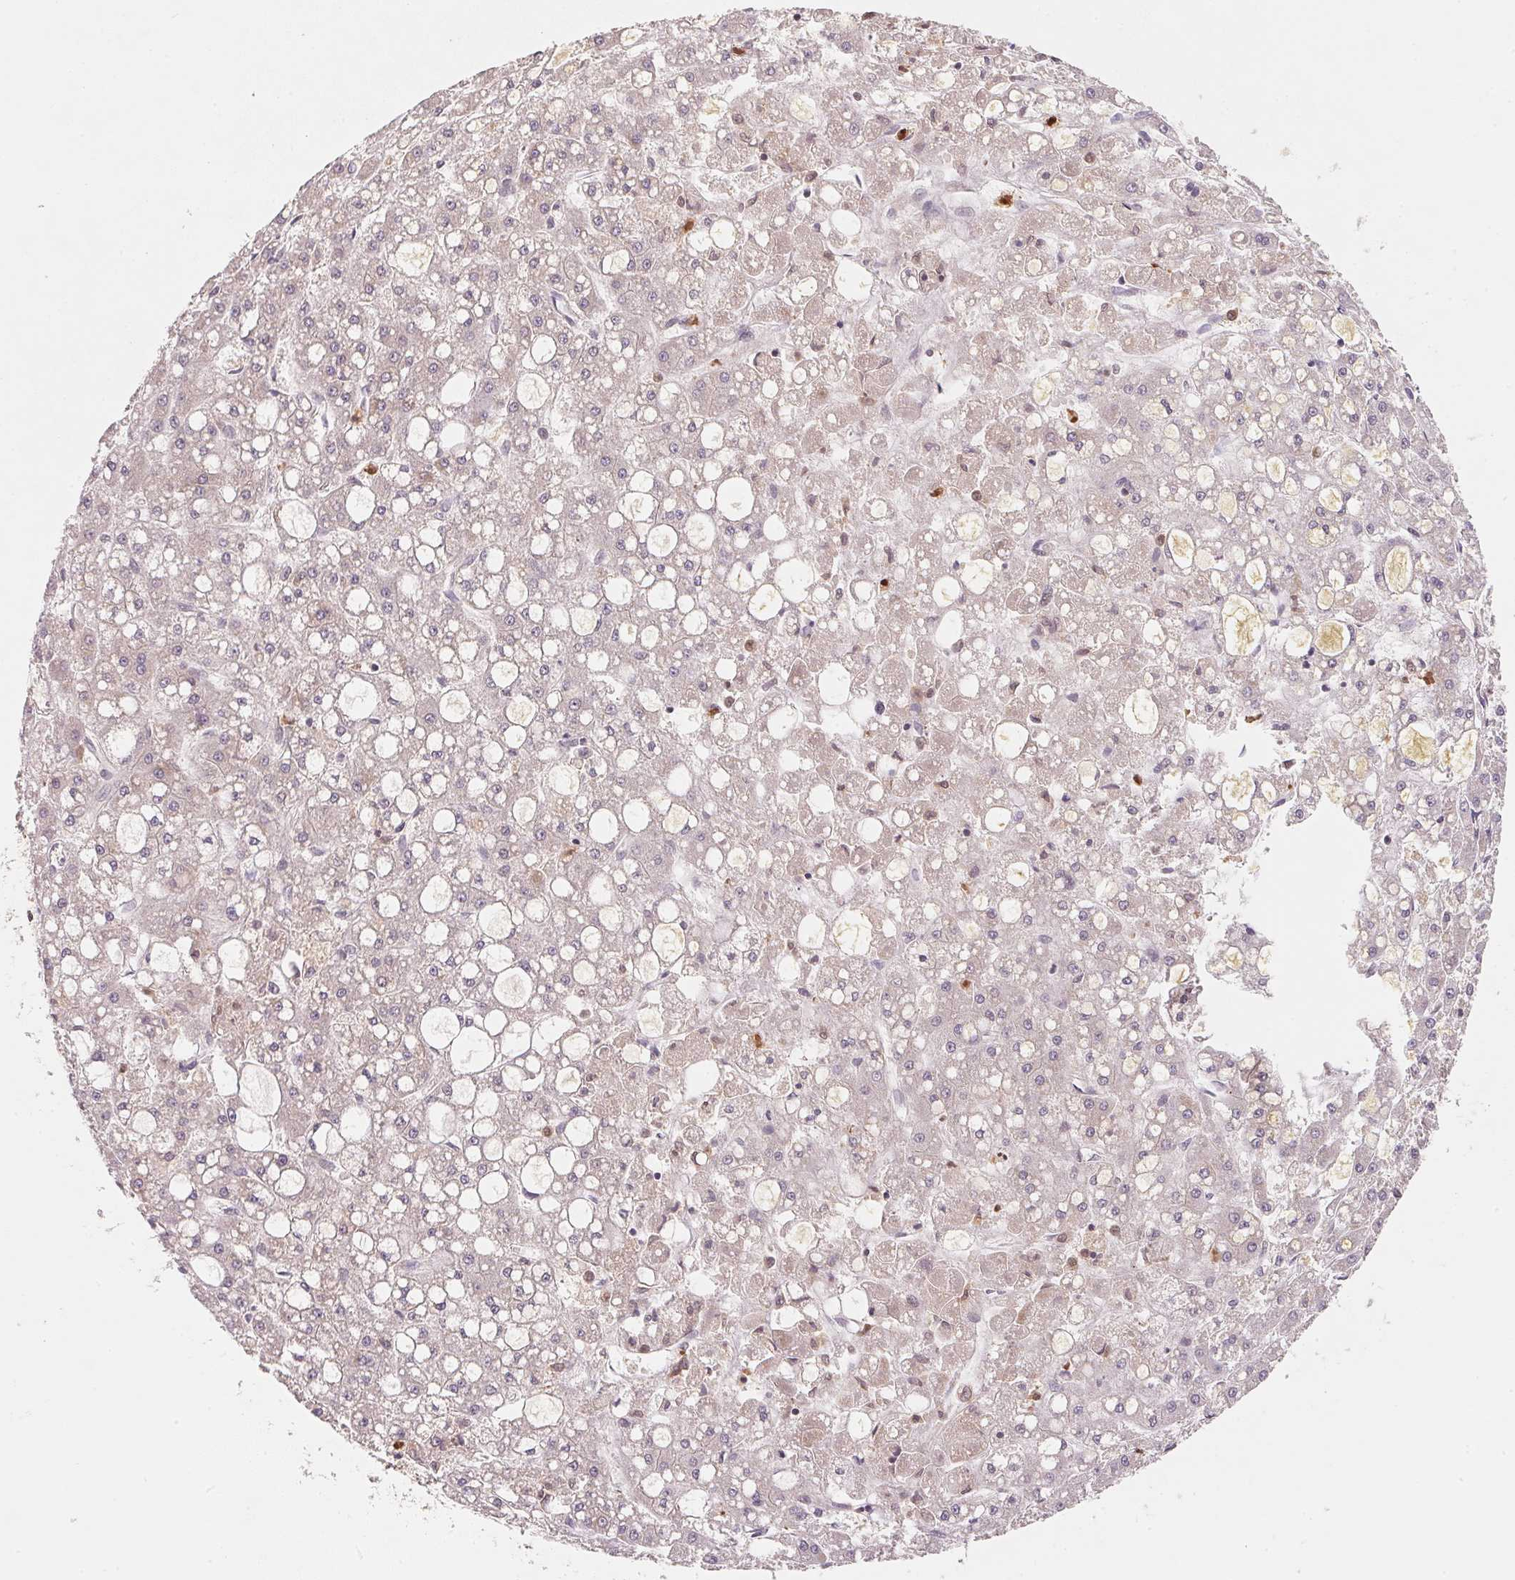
{"staining": {"intensity": "negative", "quantity": "none", "location": "none"}, "tissue": "liver cancer", "cell_type": "Tumor cells", "image_type": "cancer", "snomed": [{"axis": "morphology", "description": "Carcinoma, Hepatocellular, NOS"}, {"axis": "topography", "description": "Liver"}], "caption": "DAB (3,3'-diaminobenzidine) immunohistochemical staining of human hepatocellular carcinoma (liver) demonstrates no significant expression in tumor cells.", "gene": "CCDC102B", "patient": {"sex": "male", "age": 67}}